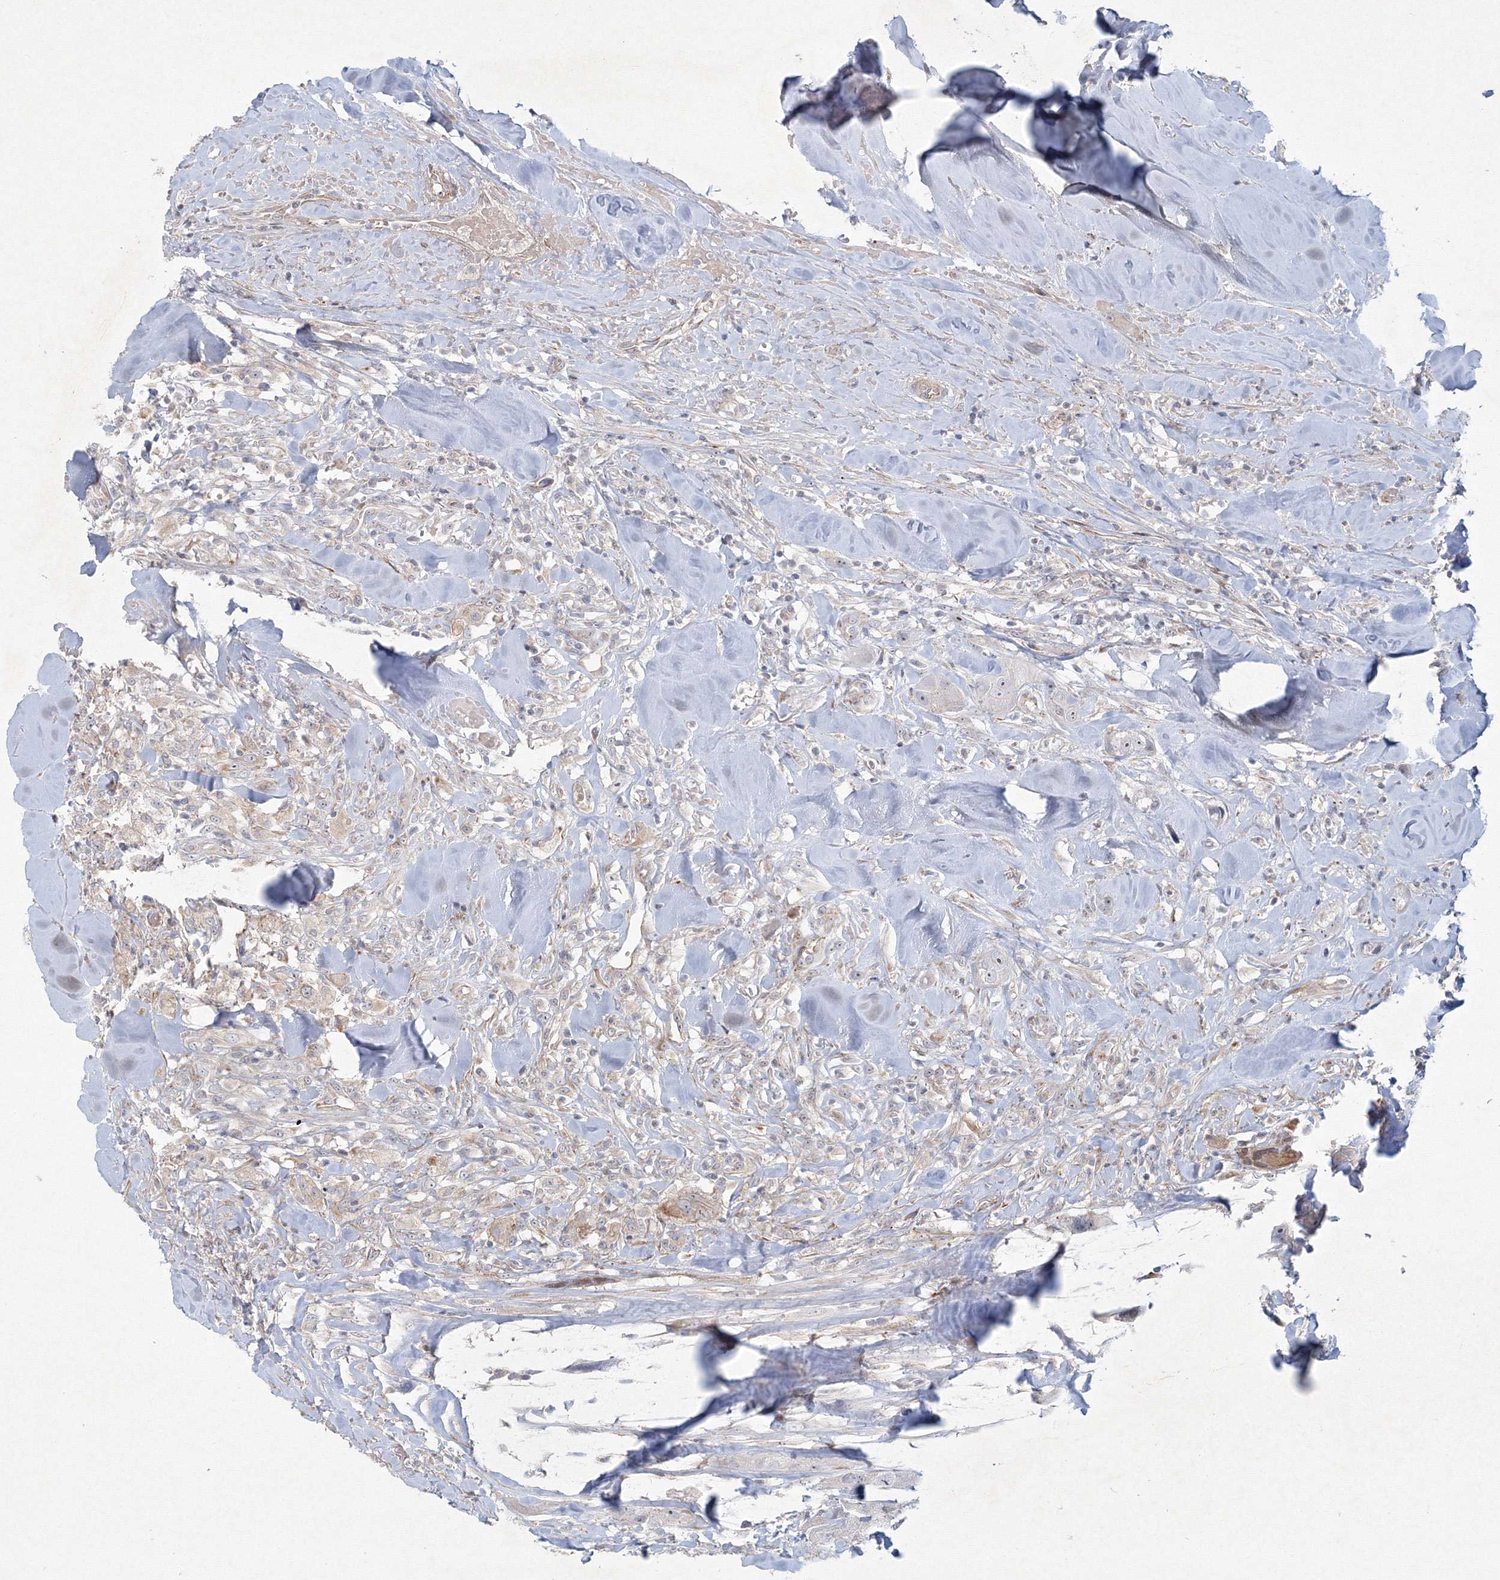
{"staining": {"intensity": "weak", "quantity": "<25%", "location": "cytoplasmic/membranous"}, "tissue": "head and neck cancer", "cell_type": "Tumor cells", "image_type": "cancer", "snomed": [{"axis": "morphology", "description": "Normal tissue, NOS"}, {"axis": "morphology", "description": "Squamous cell carcinoma, NOS"}, {"axis": "topography", "description": "Skeletal muscle"}, {"axis": "topography", "description": "Head-Neck"}], "caption": "IHC image of head and neck cancer stained for a protein (brown), which exhibits no staining in tumor cells.", "gene": "WDR49", "patient": {"sex": "male", "age": 51}}